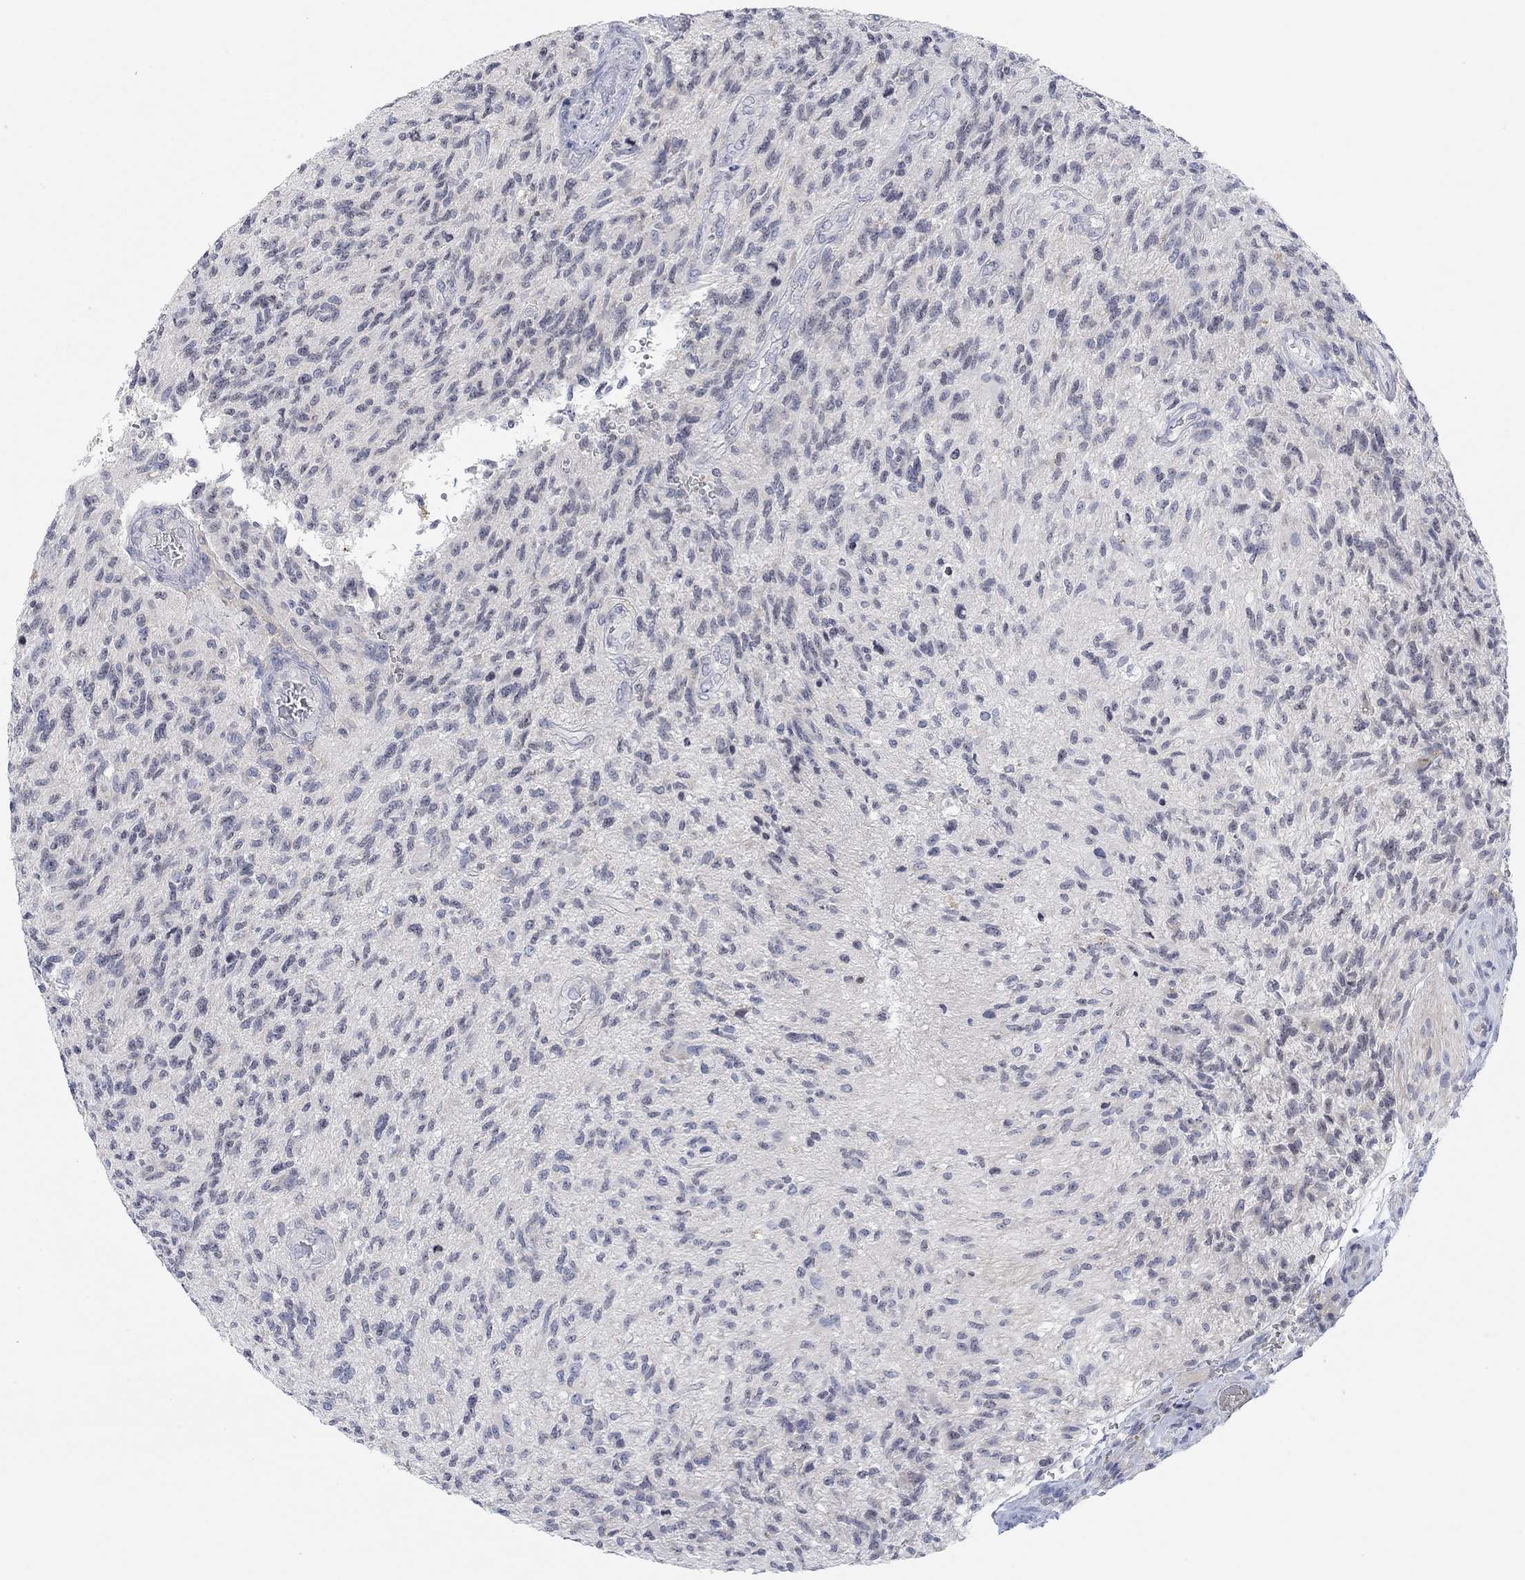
{"staining": {"intensity": "negative", "quantity": "none", "location": "none"}, "tissue": "glioma", "cell_type": "Tumor cells", "image_type": "cancer", "snomed": [{"axis": "morphology", "description": "Glioma, malignant, High grade"}, {"axis": "topography", "description": "Brain"}], "caption": "The IHC histopathology image has no significant expression in tumor cells of glioma tissue. (DAB (3,3'-diaminobenzidine) immunohistochemistry with hematoxylin counter stain).", "gene": "ATP6V1E2", "patient": {"sex": "male", "age": 56}}